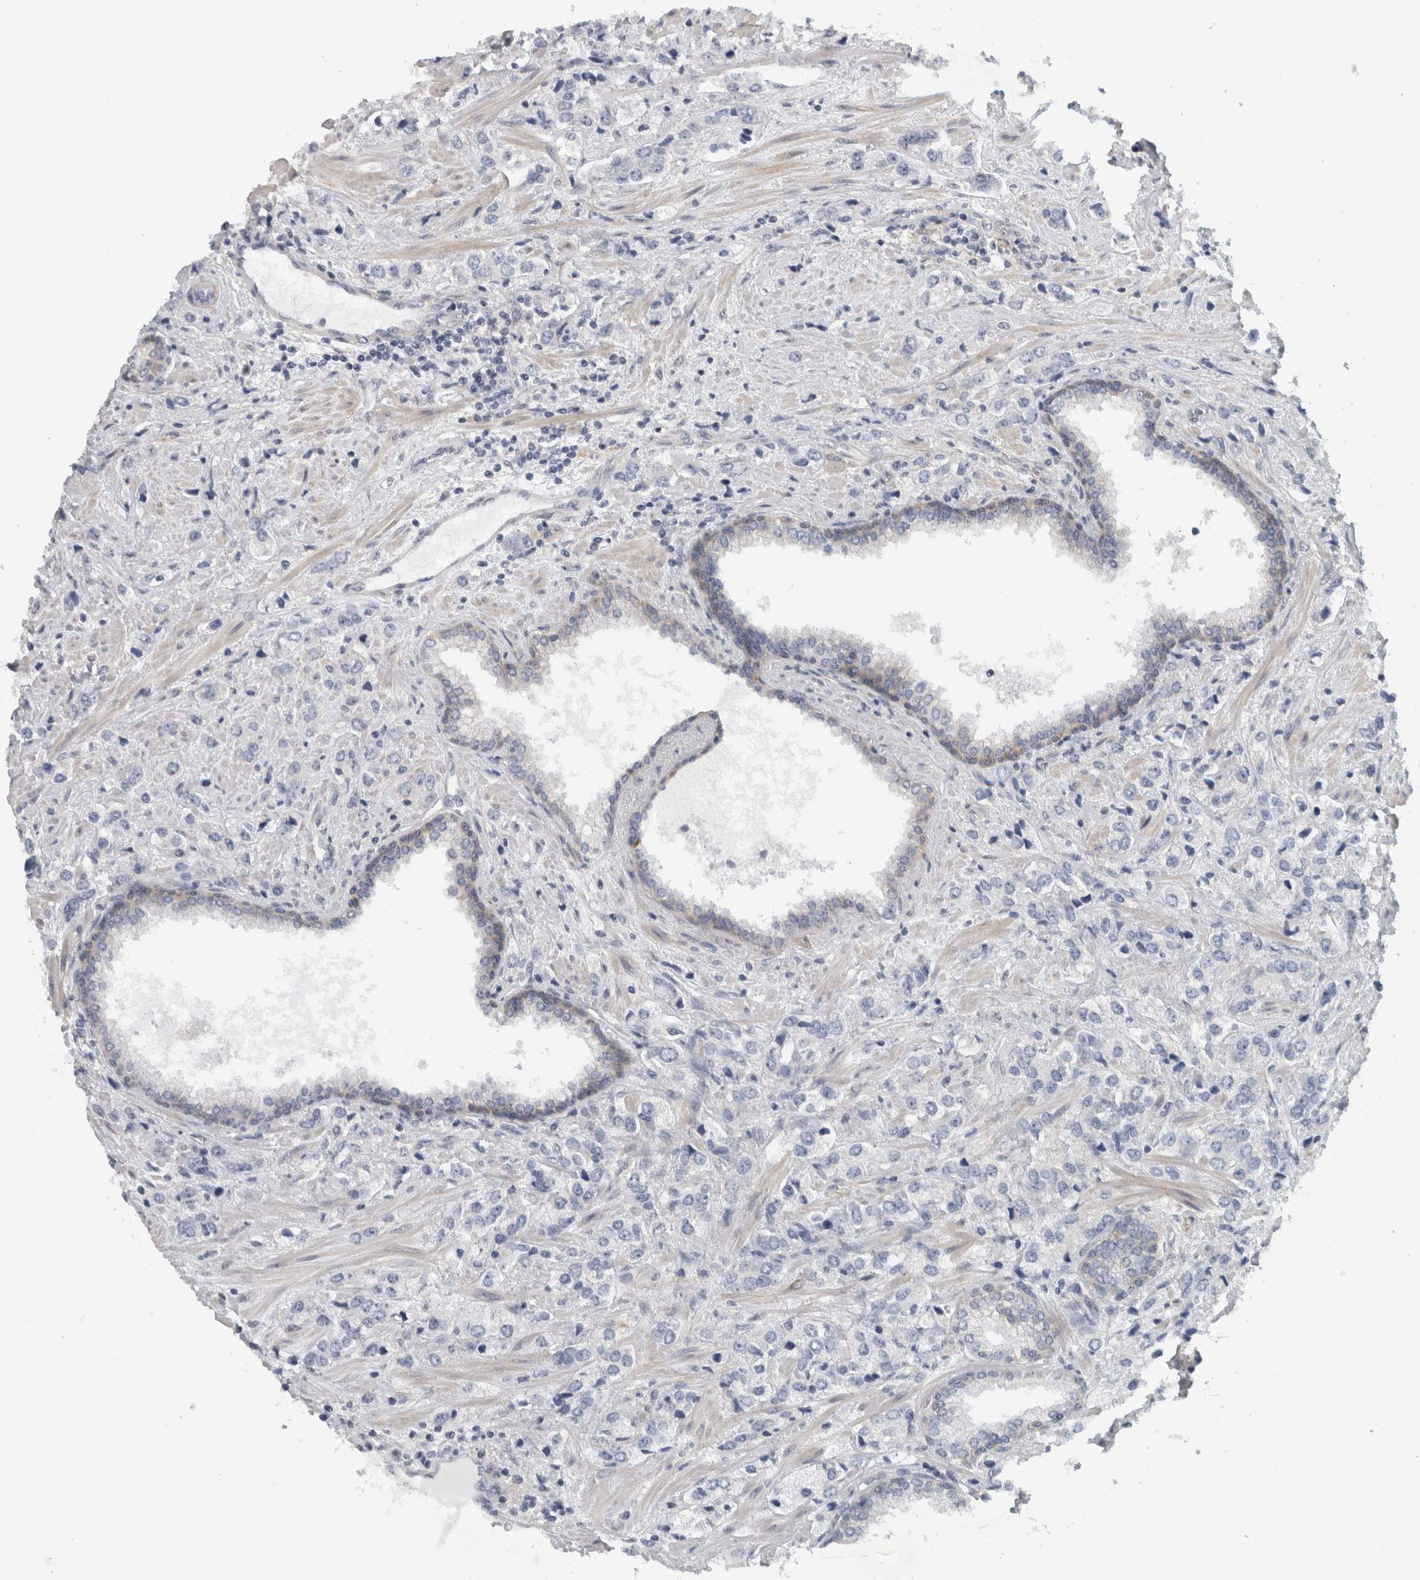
{"staining": {"intensity": "negative", "quantity": "none", "location": "none"}, "tissue": "prostate cancer", "cell_type": "Tumor cells", "image_type": "cancer", "snomed": [{"axis": "morphology", "description": "Adenocarcinoma, High grade"}, {"axis": "topography", "description": "Prostate"}], "caption": "Immunohistochemical staining of prostate adenocarcinoma (high-grade) exhibits no significant positivity in tumor cells.", "gene": "ZNF804B", "patient": {"sex": "male", "age": 66}}